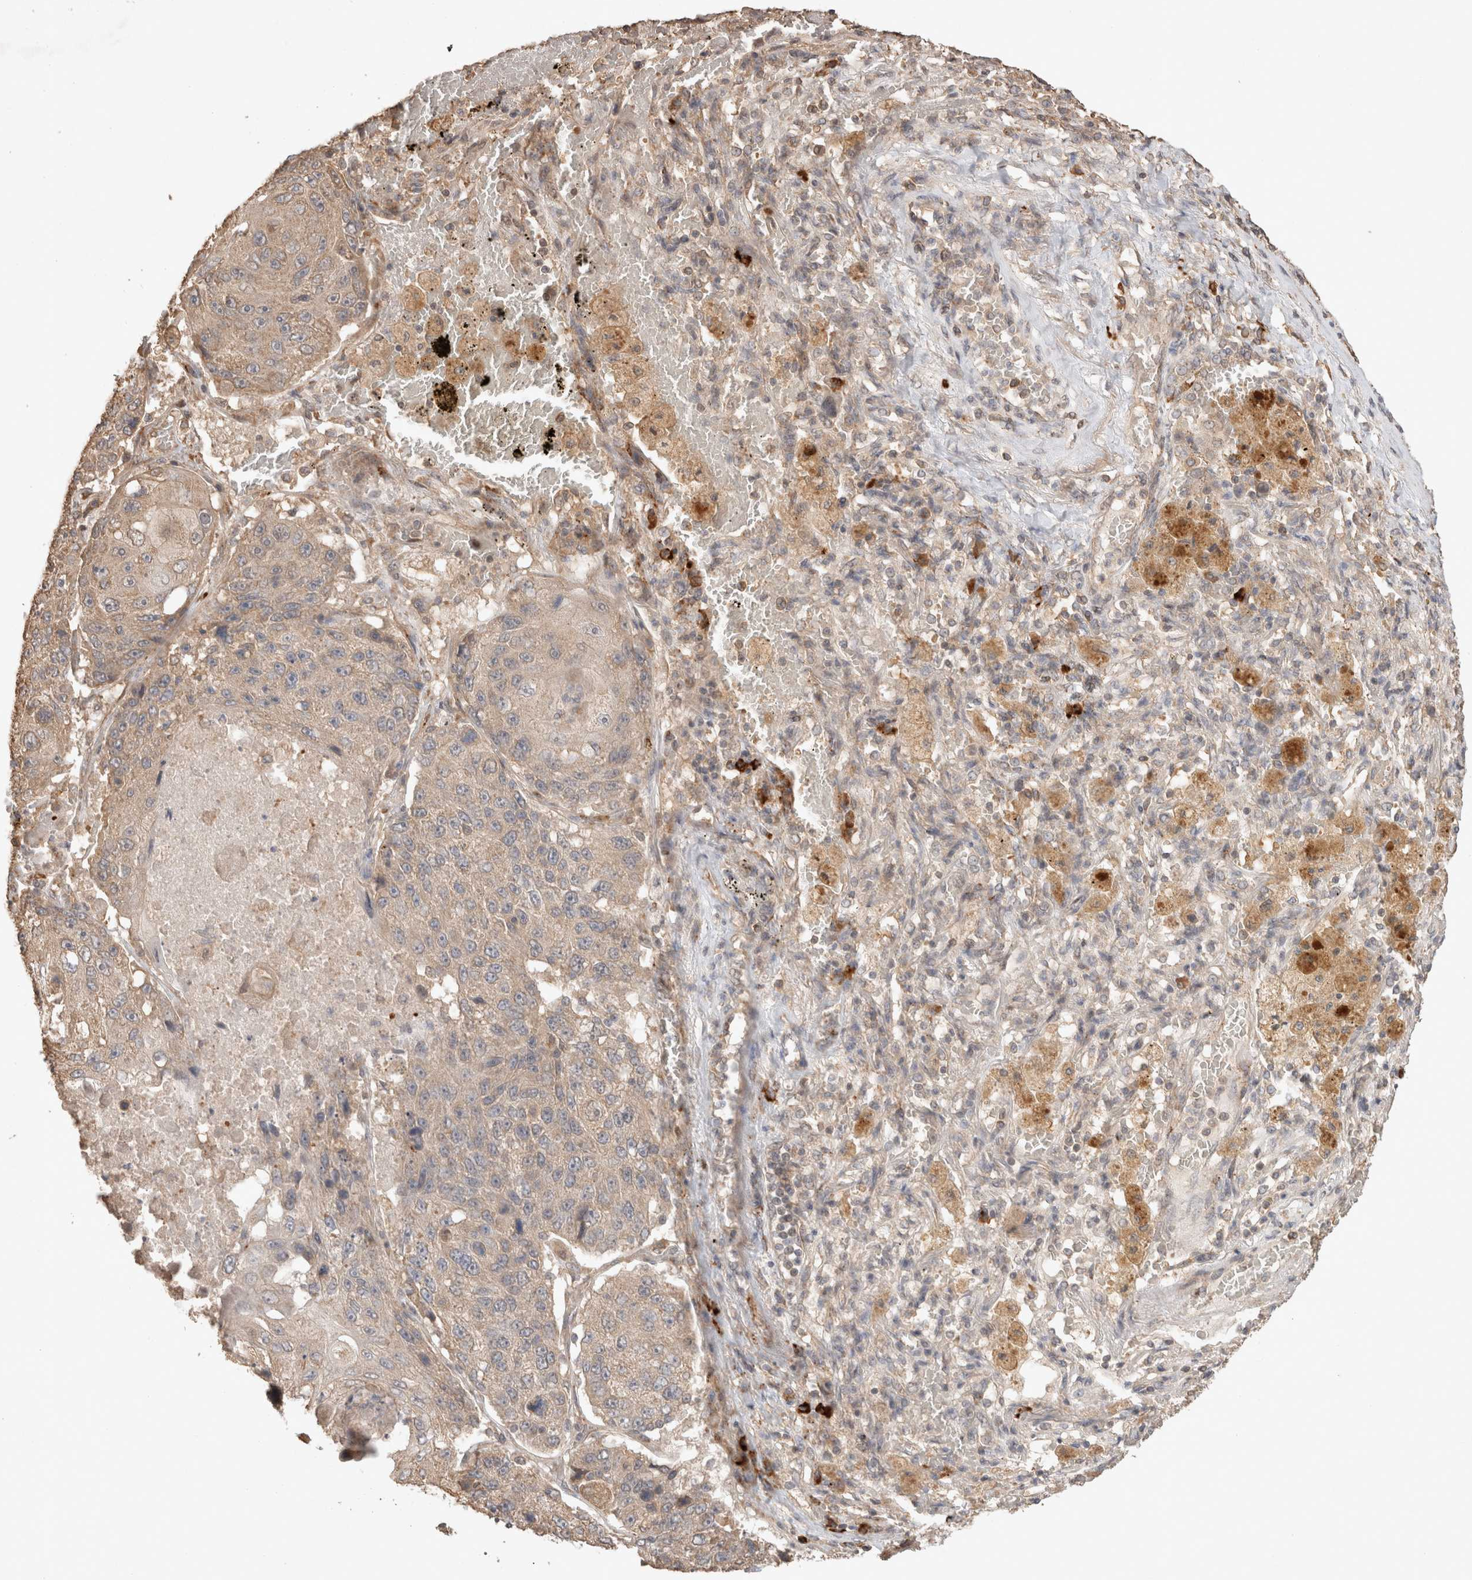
{"staining": {"intensity": "weak", "quantity": "25%-75%", "location": "cytoplasmic/membranous"}, "tissue": "lung cancer", "cell_type": "Tumor cells", "image_type": "cancer", "snomed": [{"axis": "morphology", "description": "Squamous cell carcinoma, NOS"}, {"axis": "topography", "description": "Lung"}], "caption": "An immunohistochemistry (IHC) image of neoplastic tissue is shown. Protein staining in brown highlights weak cytoplasmic/membranous positivity in squamous cell carcinoma (lung) within tumor cells. (Stains: DAB (3,3'-diaminobenzidine) in brown, nuclei in blue, Microscopy: brightfield microscopy at high magnification).", "gene": "HROB", "patient": {"sex": "male", "age": 61}}